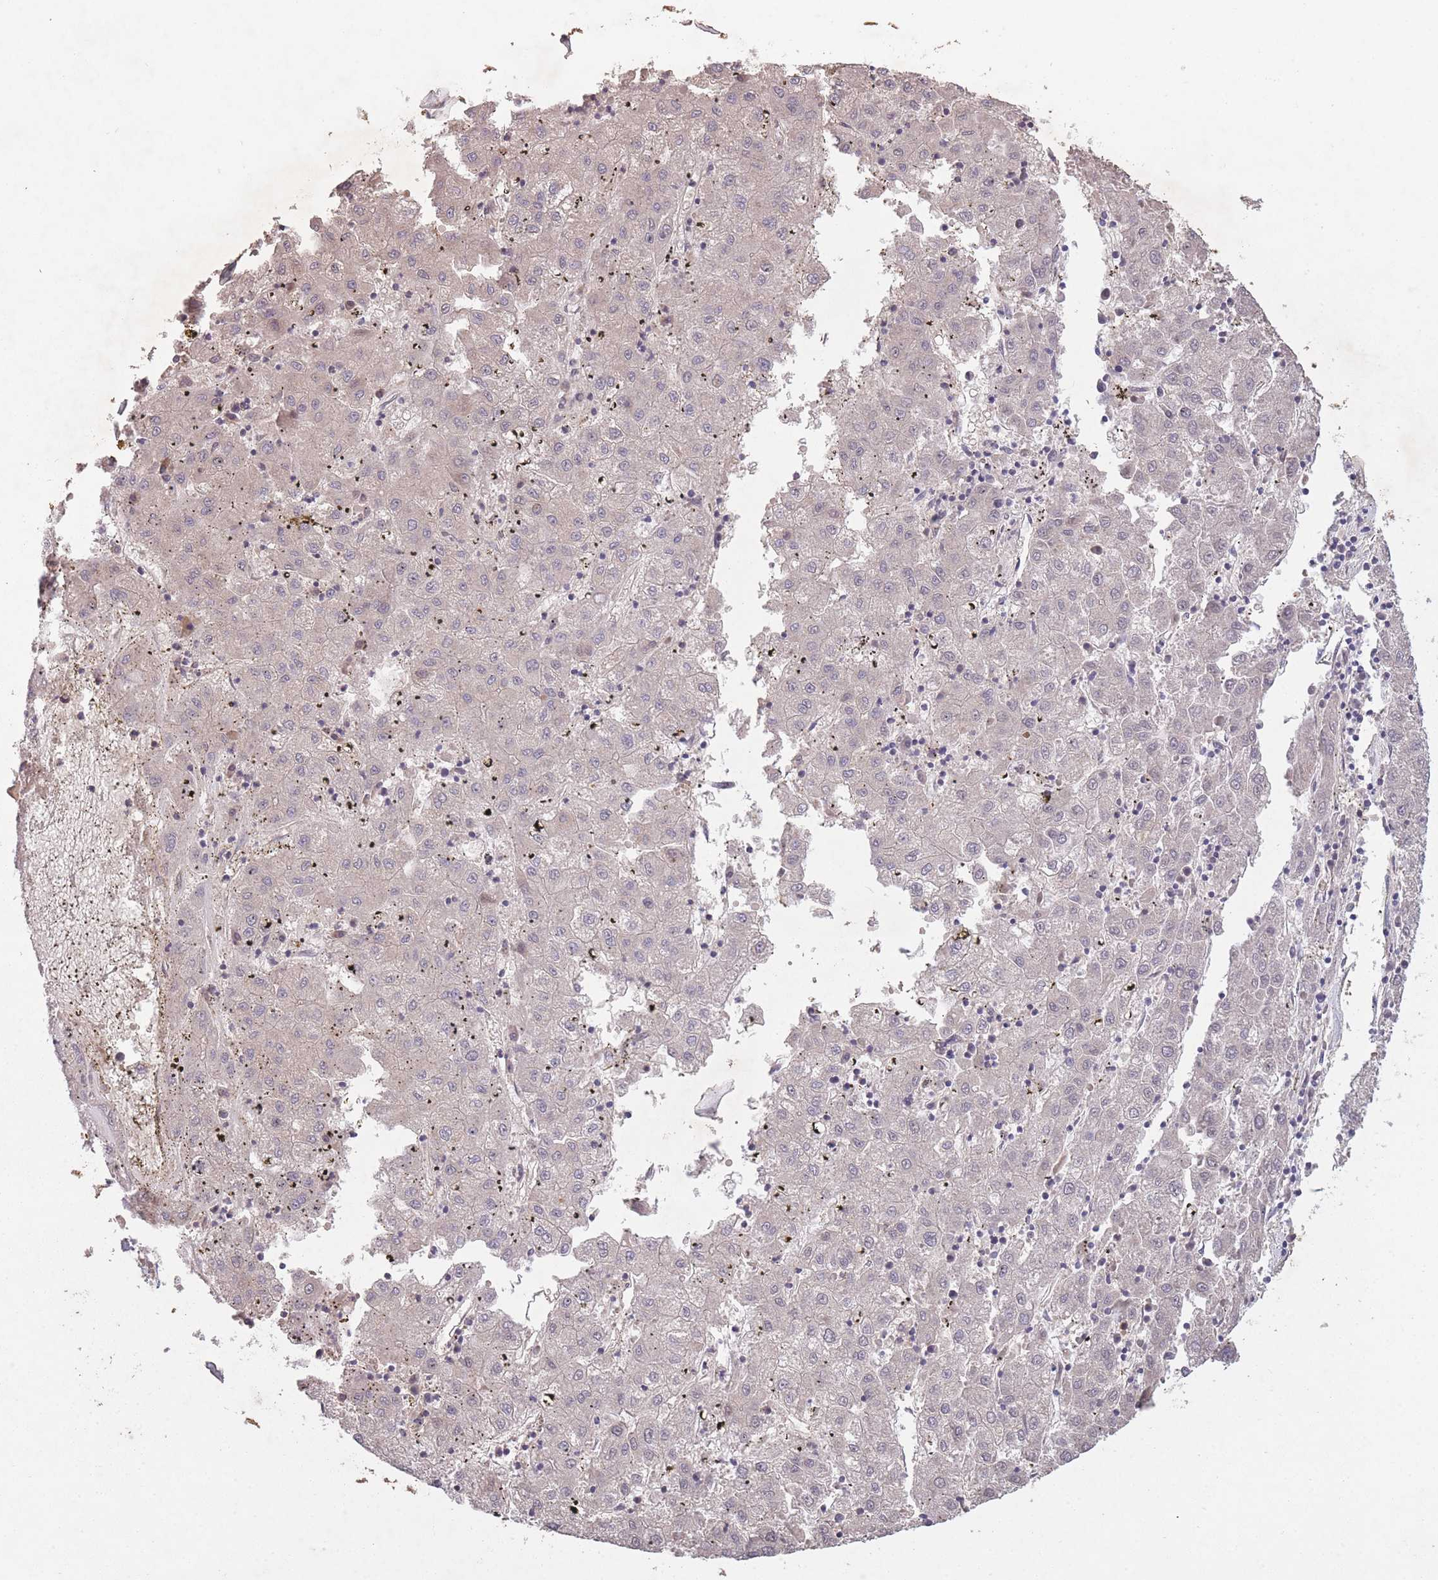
{"staining": {"intensity": "negative", "quantity": "none", "location": "none"}, "tissue": "liver cancer", "cell_type": "Tumor cells", "image_type": "cancer", "snomed": [{"axis": "morphology", "description": "Carcinoma, Hepatocellular, NOS"}, {"axis": "topography", "description": "Liver"}], "caption": "Protein analysis of liver cancer displays no significant positivity in tumor cells. (Brightfield microscopy of DAB (3,3'-diaminobenzidine) immunohistochemistry at high magnification).", "gene": "OR2V2", "patient": {"sex": "male", "age": 72}}